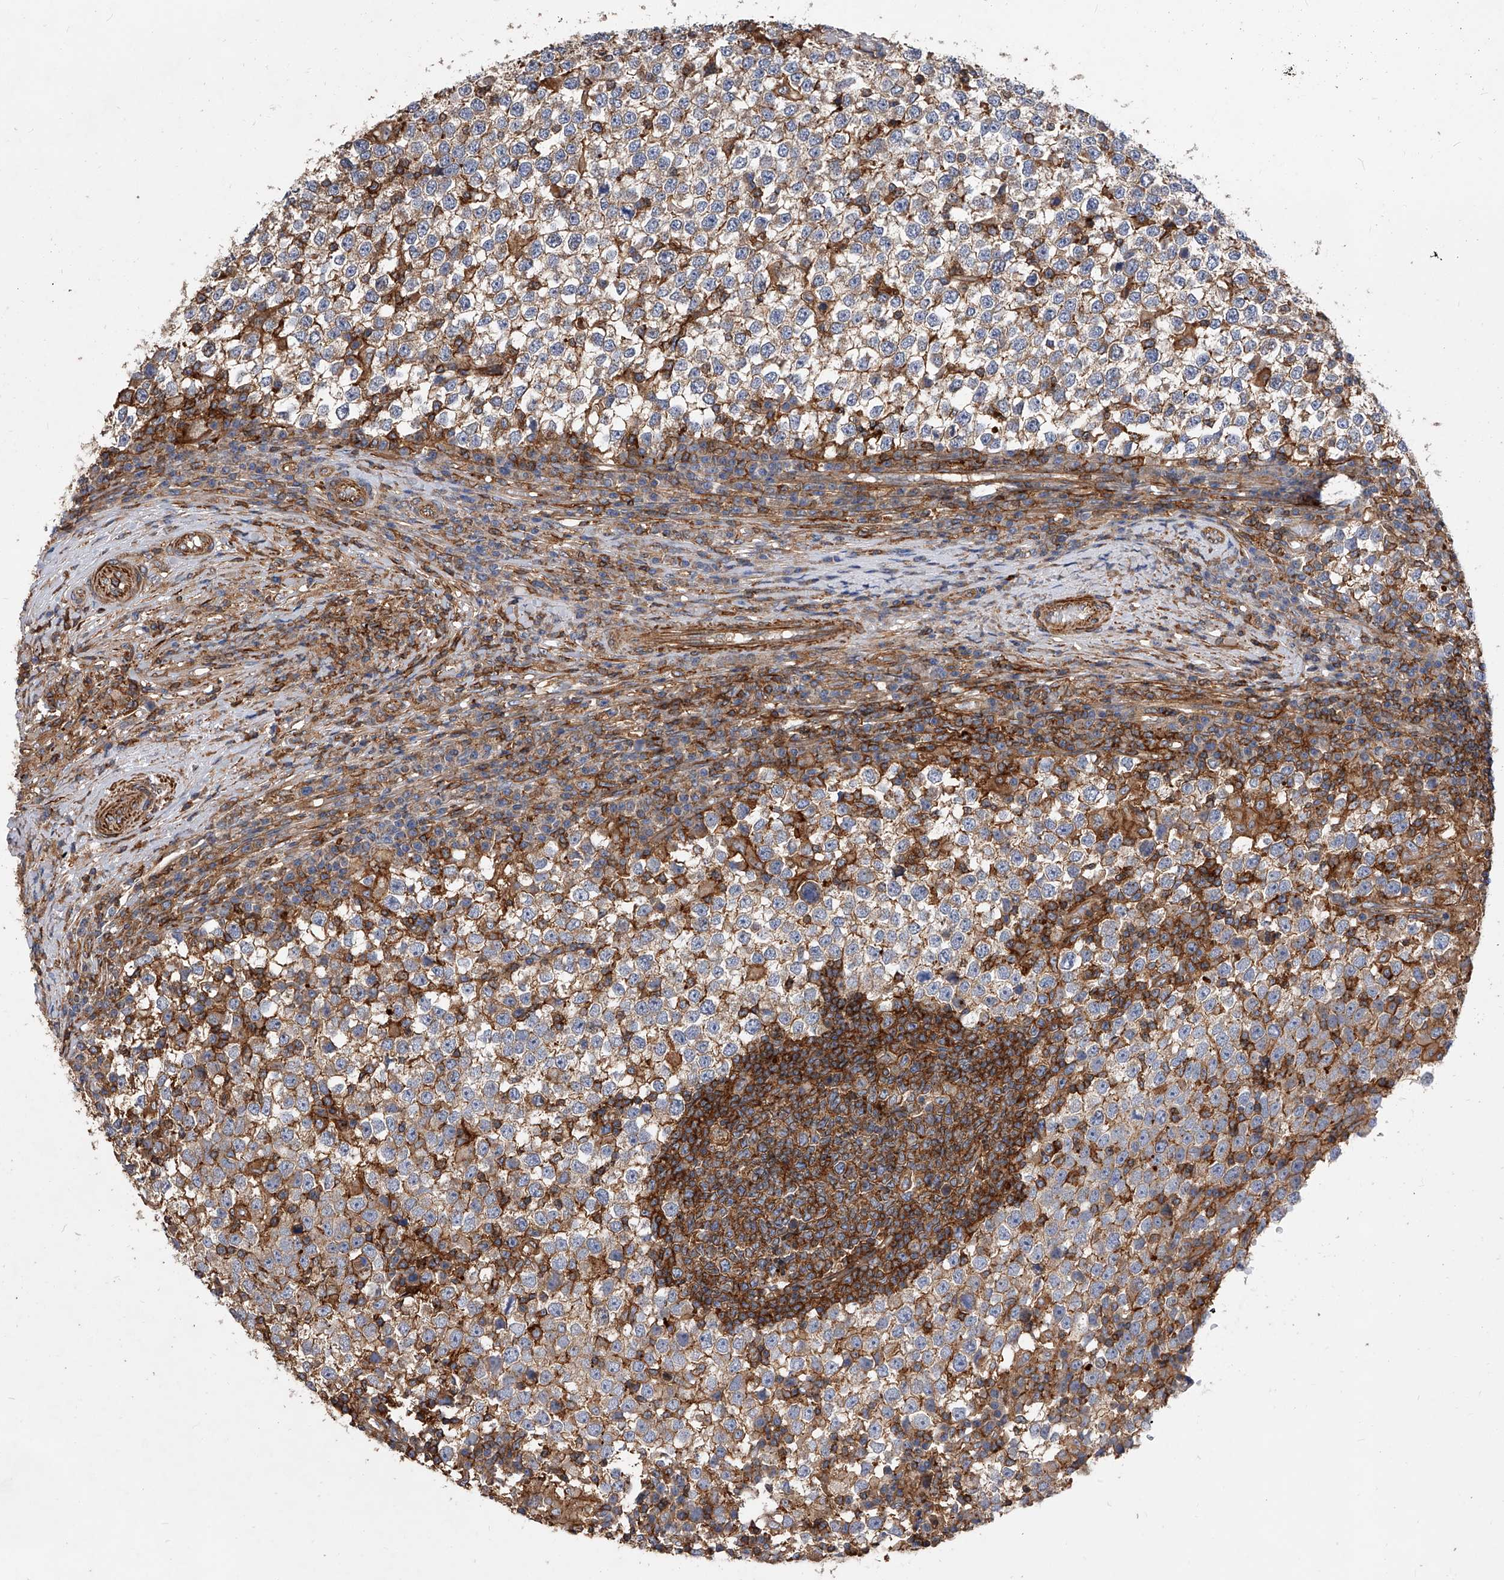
{"staining": {"intensity": "weak", "quantity": ">75%", "location": "cytoplasmic/membranous"}, "tissue": "testis cancer", "cell_type": "Tumor cells", "image_type": "cancer", "snomed": [{"axis": "morphology", "description": "Seminoma, NOS"}, {"axis": "topography", "description": "Testis"}], "caption": "A low amount of weak cytoplasmic/membranous staining is present in about >75% of tumor cells in testis seminoma tissue.", "gene": "PISD", "patient": {"sex": "male", "age": 65}}